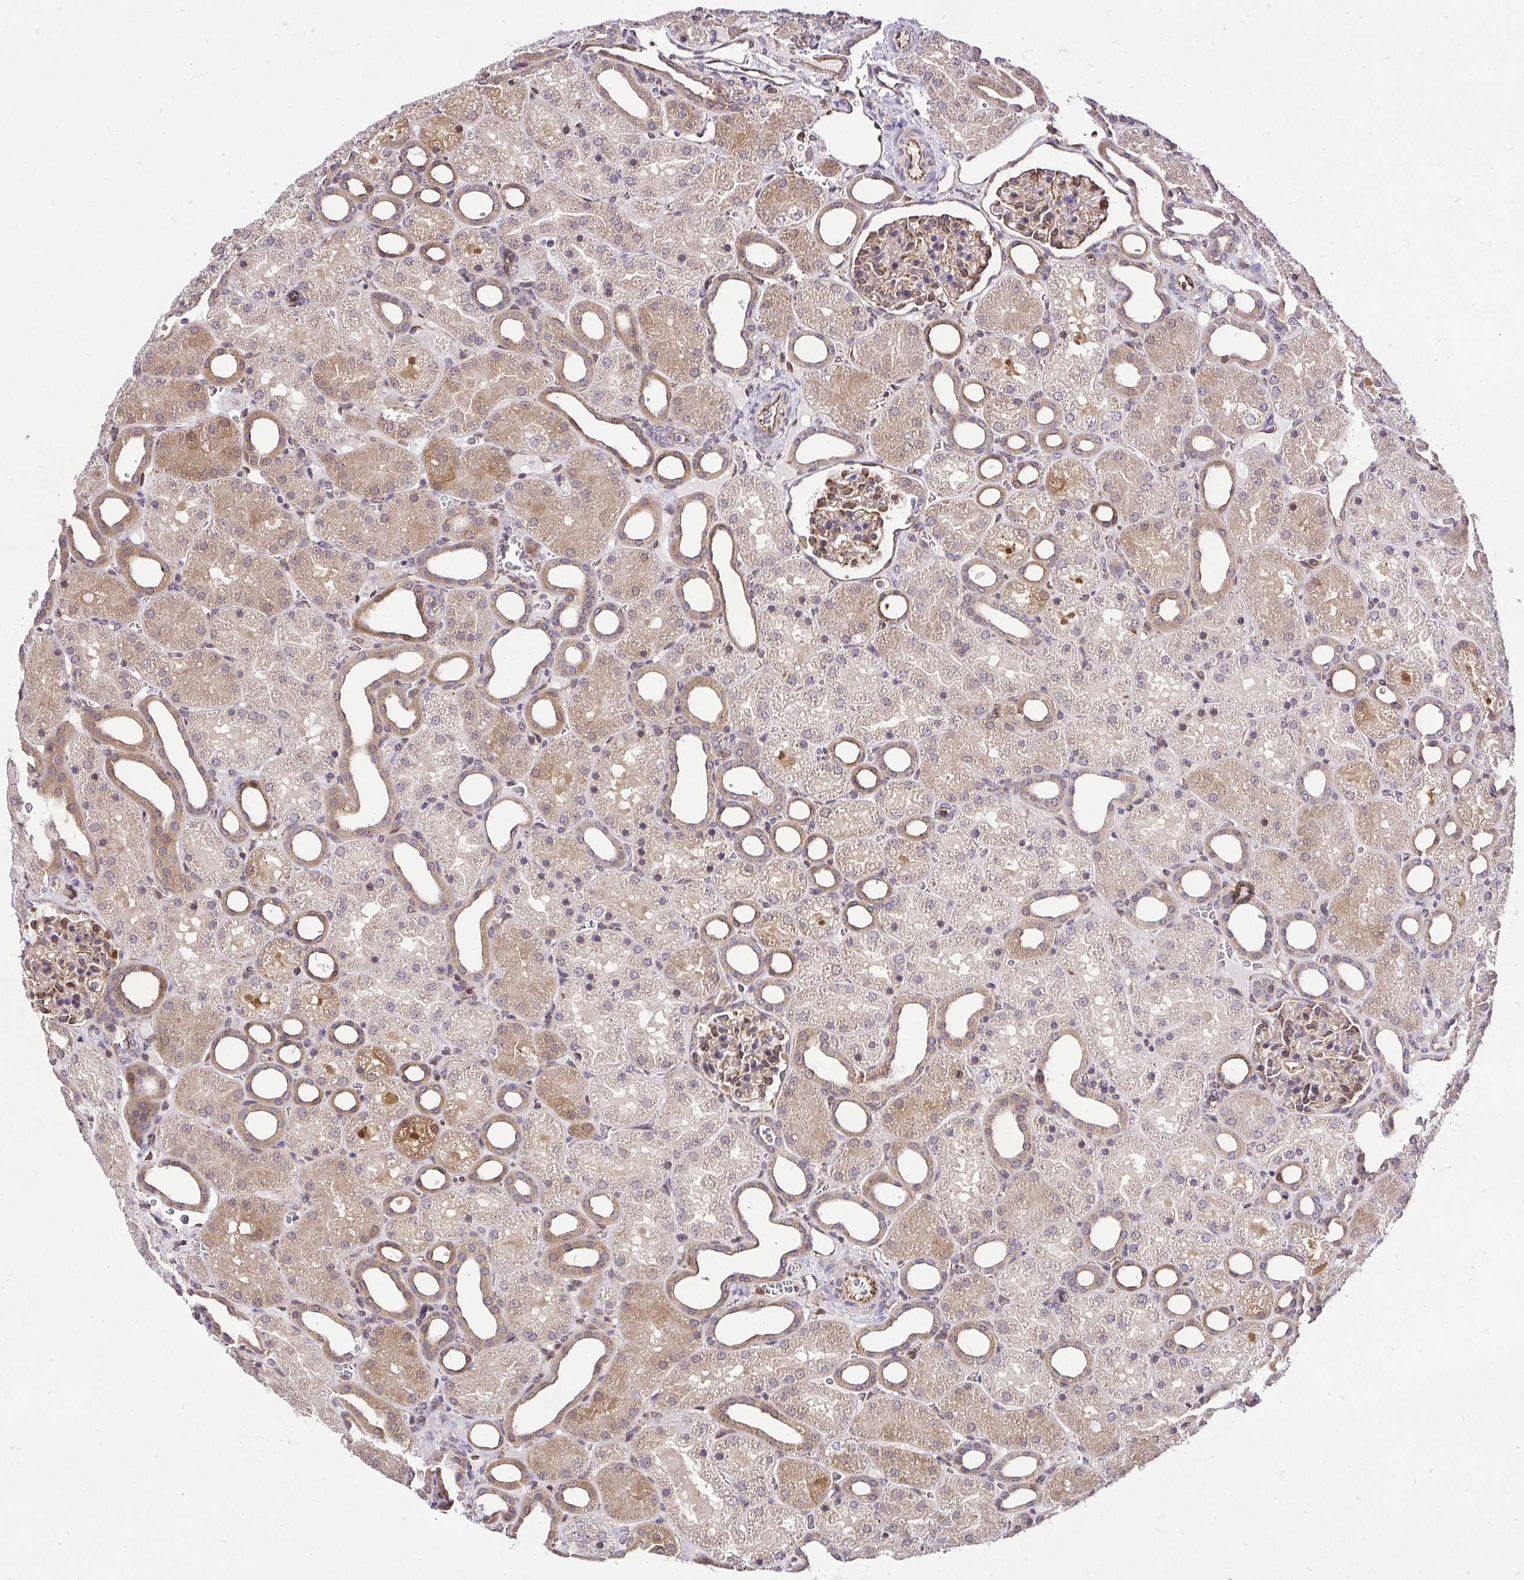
{"staining": {"intensity": "moderate", "quantity": "25%-75%", "location": "cytoplasmic/membranous"}, "tissue": "kidney", "cell_type": "Cells in glomeruli", "image_type": "normal", "snomed": [{"axis": "morphology", "description": "Normal tissue, NOS"}, {"axis": "topography", "description": "Kidney"}], "caption": "Immunohistochemical staining of unremarkable human kidney reveals 25%-75% levels of moderate cytoplasmic/membranous protein positivity in approximately 25%-75% of cells in glomeruli. The staining is performed using DAB brown chromogen to label protein expression. The nuclei are counter-stained blue using hematoxylin.", "gene": "CCDC122", "patient": {"sex": "male", "age": 2}}